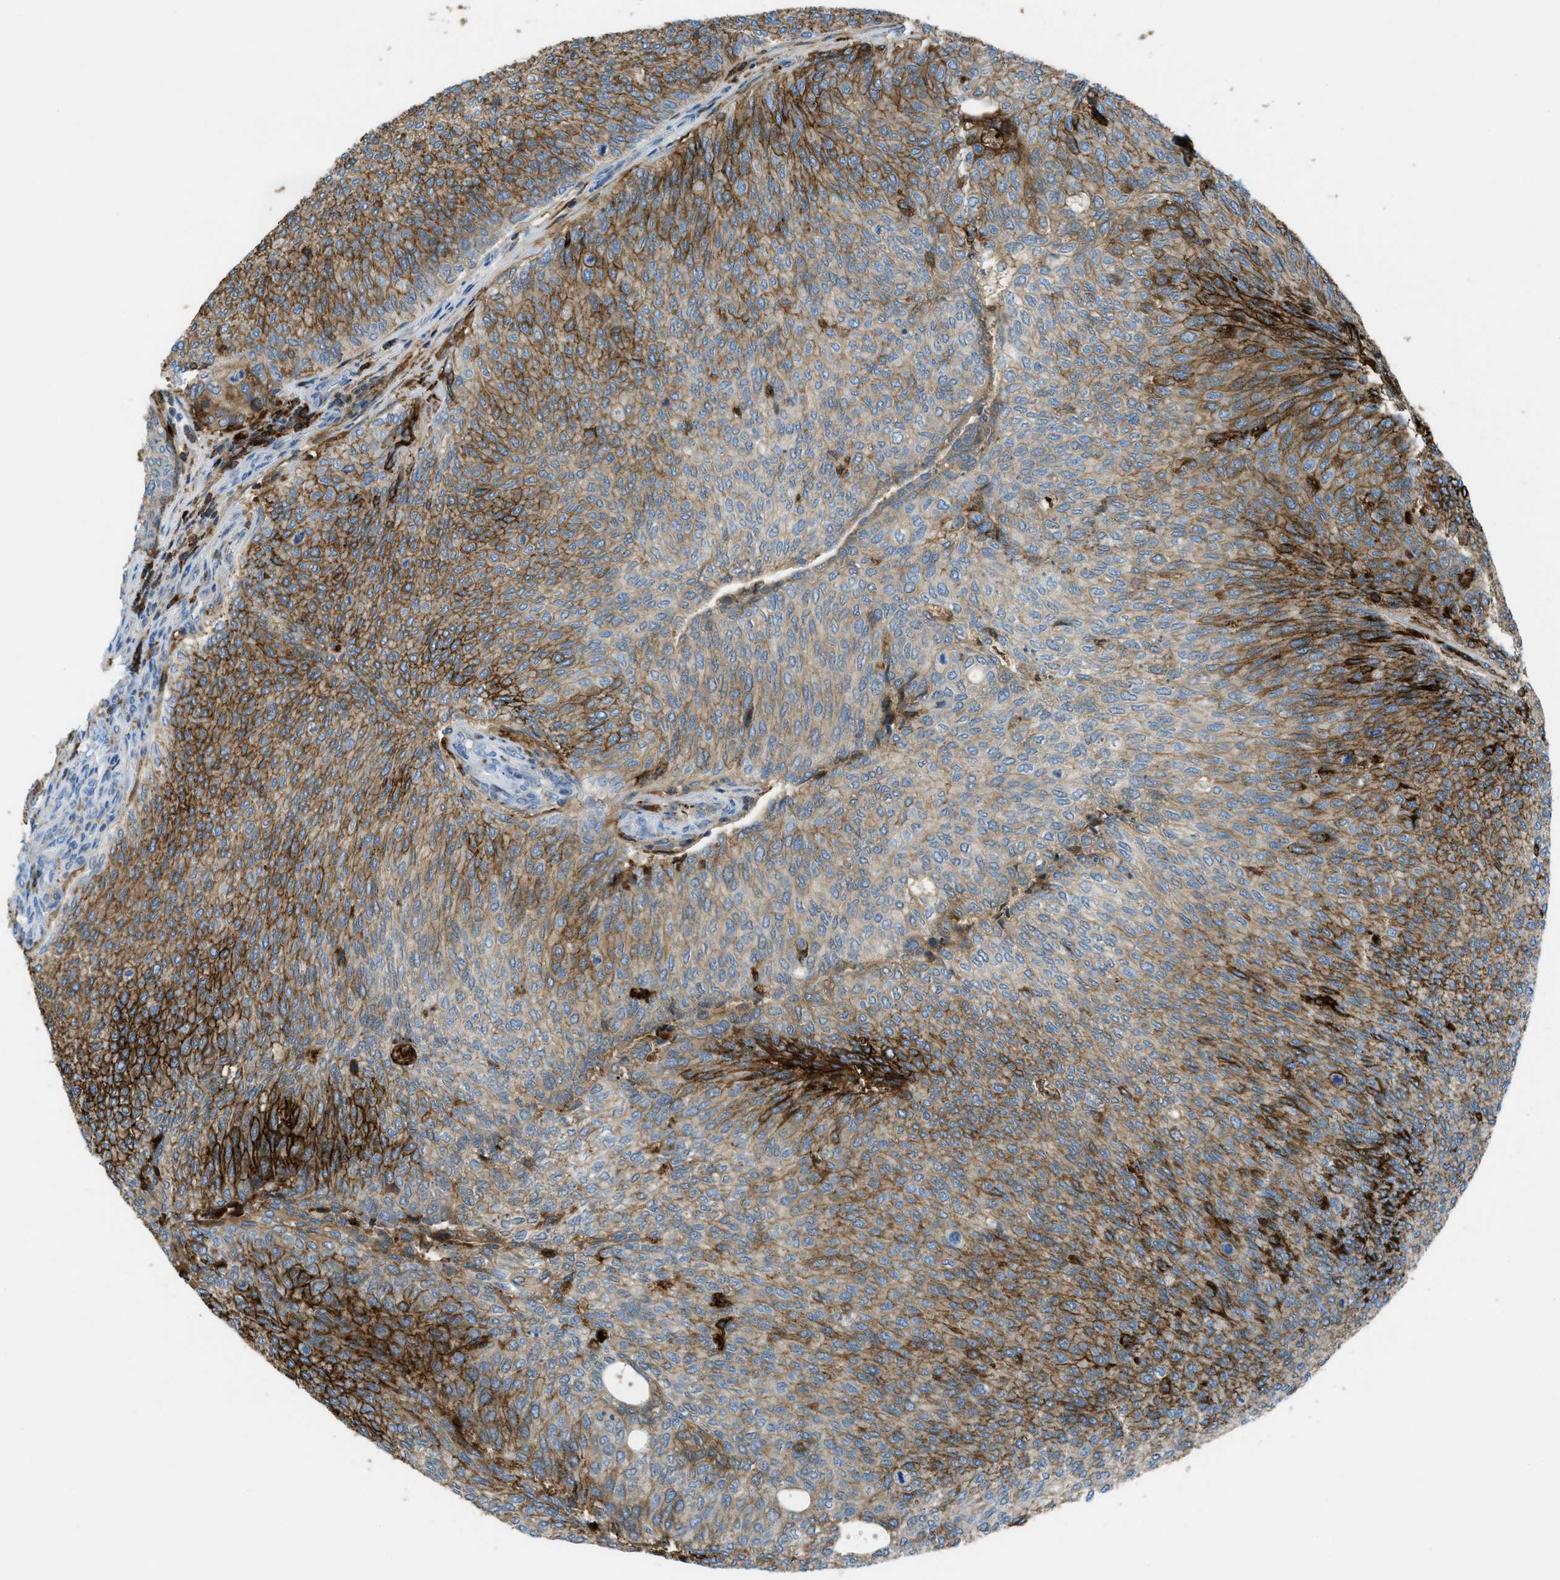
{"staining": {"intensity": "strong", "quantity": "25%-75%", "location": "cytoplasmic/membranous"}, "tissue": "urothelial cancer", "cell_type": "Tumor cells", "image_type": "cancer", "snomed": [{"axis": "morphology", "description": "Urothelial carcinoma, Low grade"}, {"axis": "topography", "description": "Urinary bladder"}], "caption": "Strong cytoplasmic/membranous staining is seen in about 25%-75% of tumor cells in urothelial cancer. The staining was performed using DAB (3,3'-diaminobenzidine), with brown indicating positive protein expression. Nuclei are stained blue with hematoxylin.", "gene": "TRIM59", "patient": {"sex": "female", "age": 79}}